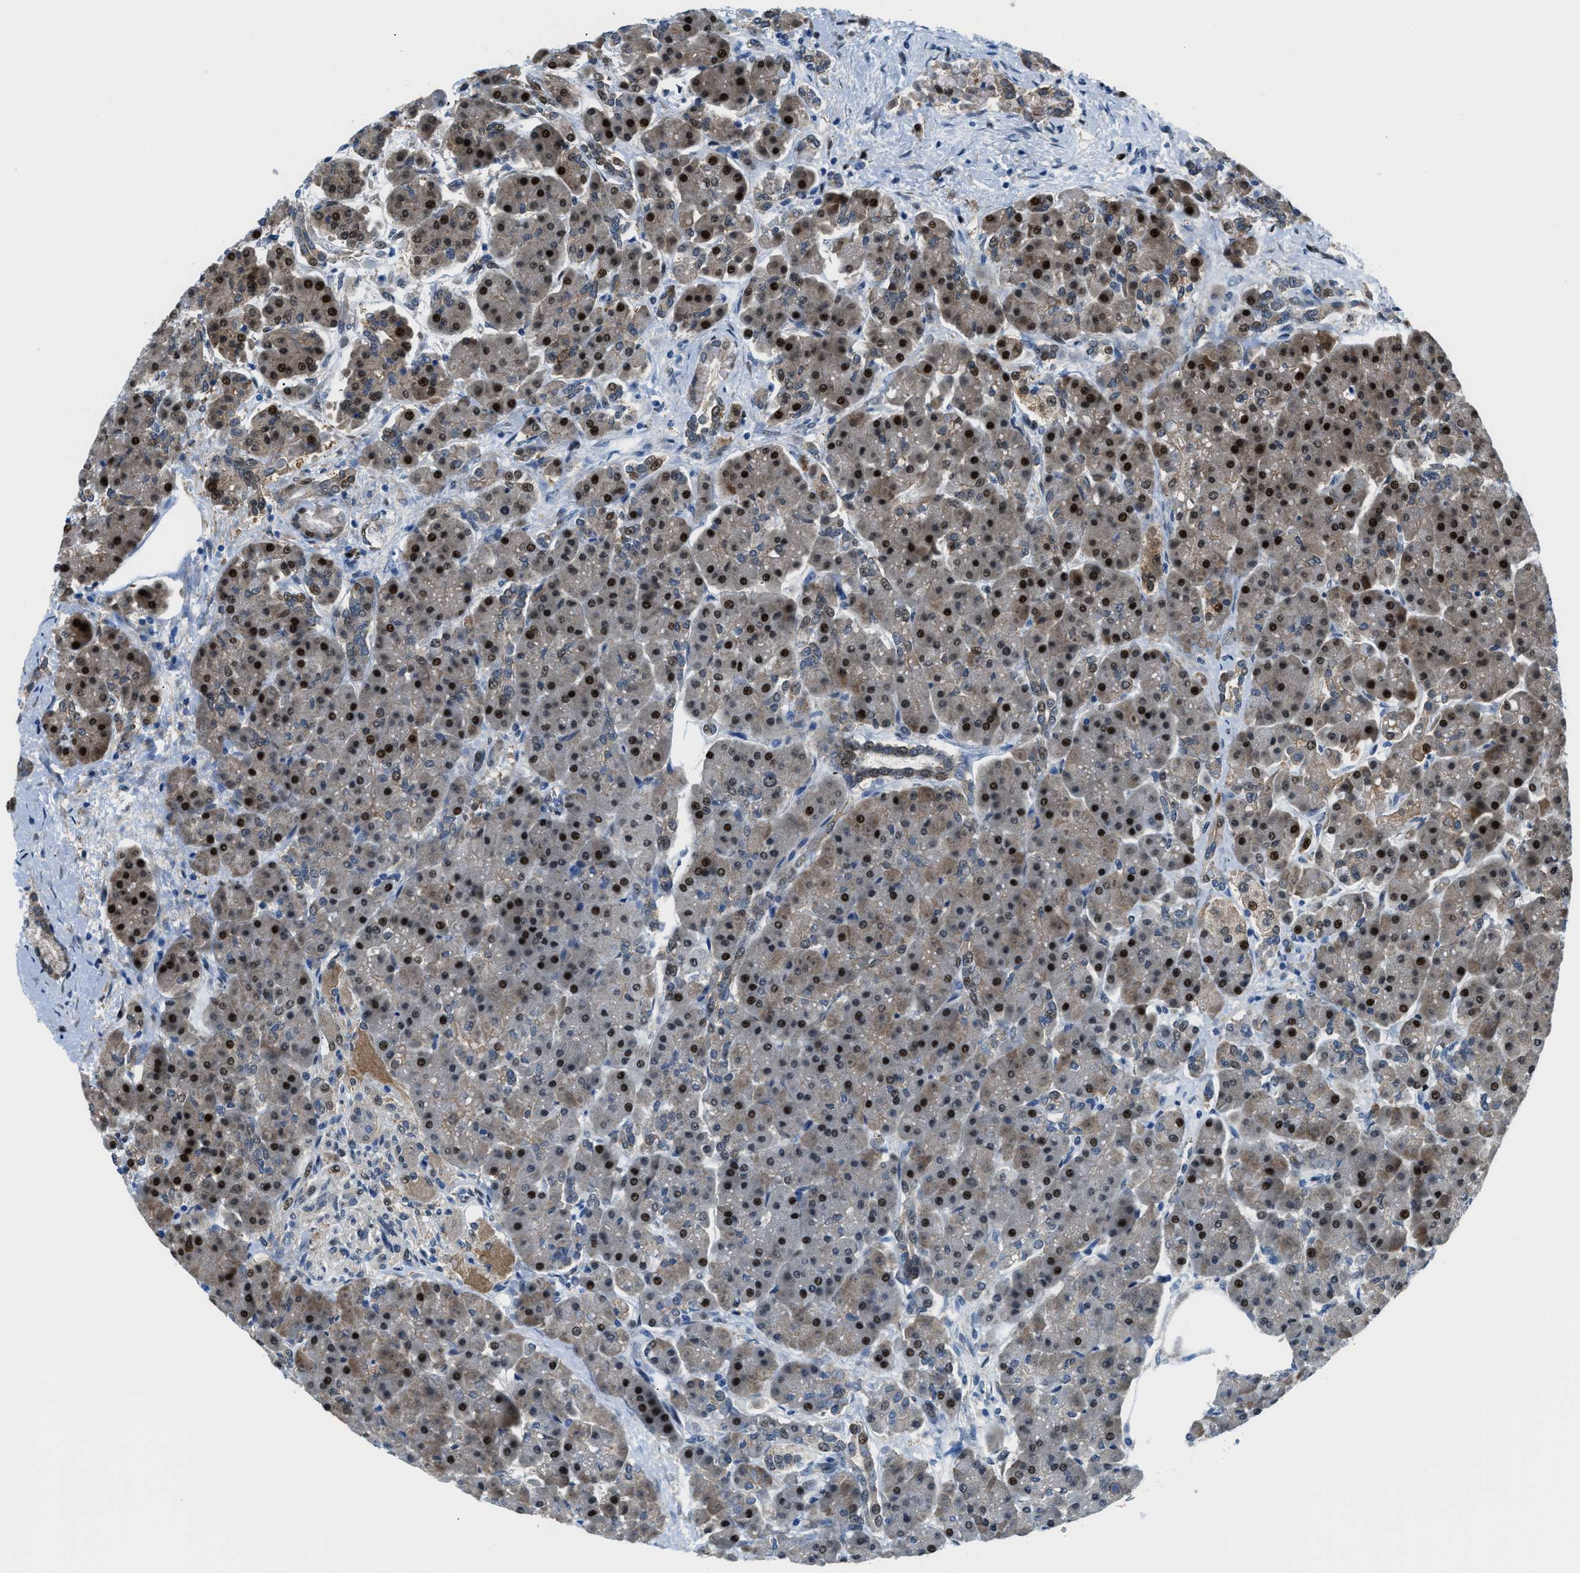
{"staining": {"intensity": "strong", "quantity": ">75%", "location": "cytoplasmic/membranous,nuclear"}, "tissue": "pancreas", "cell_type": "Exocrine glandular cells", "image_type": "normal", "snomed": [{"axis": "morphology", "description": "Normal tissue, NOS"}, {"axis": "topography", "description": "Pancreas"}], "caption": "IHC of benign pancreas exhibits high levels of strong cytoplasmic/membranous,nuclear positivity in approximately >75% of exocrine glandular cells.", "gene": "YWHAE", "patient": {"sex": "female", "age": 70}}